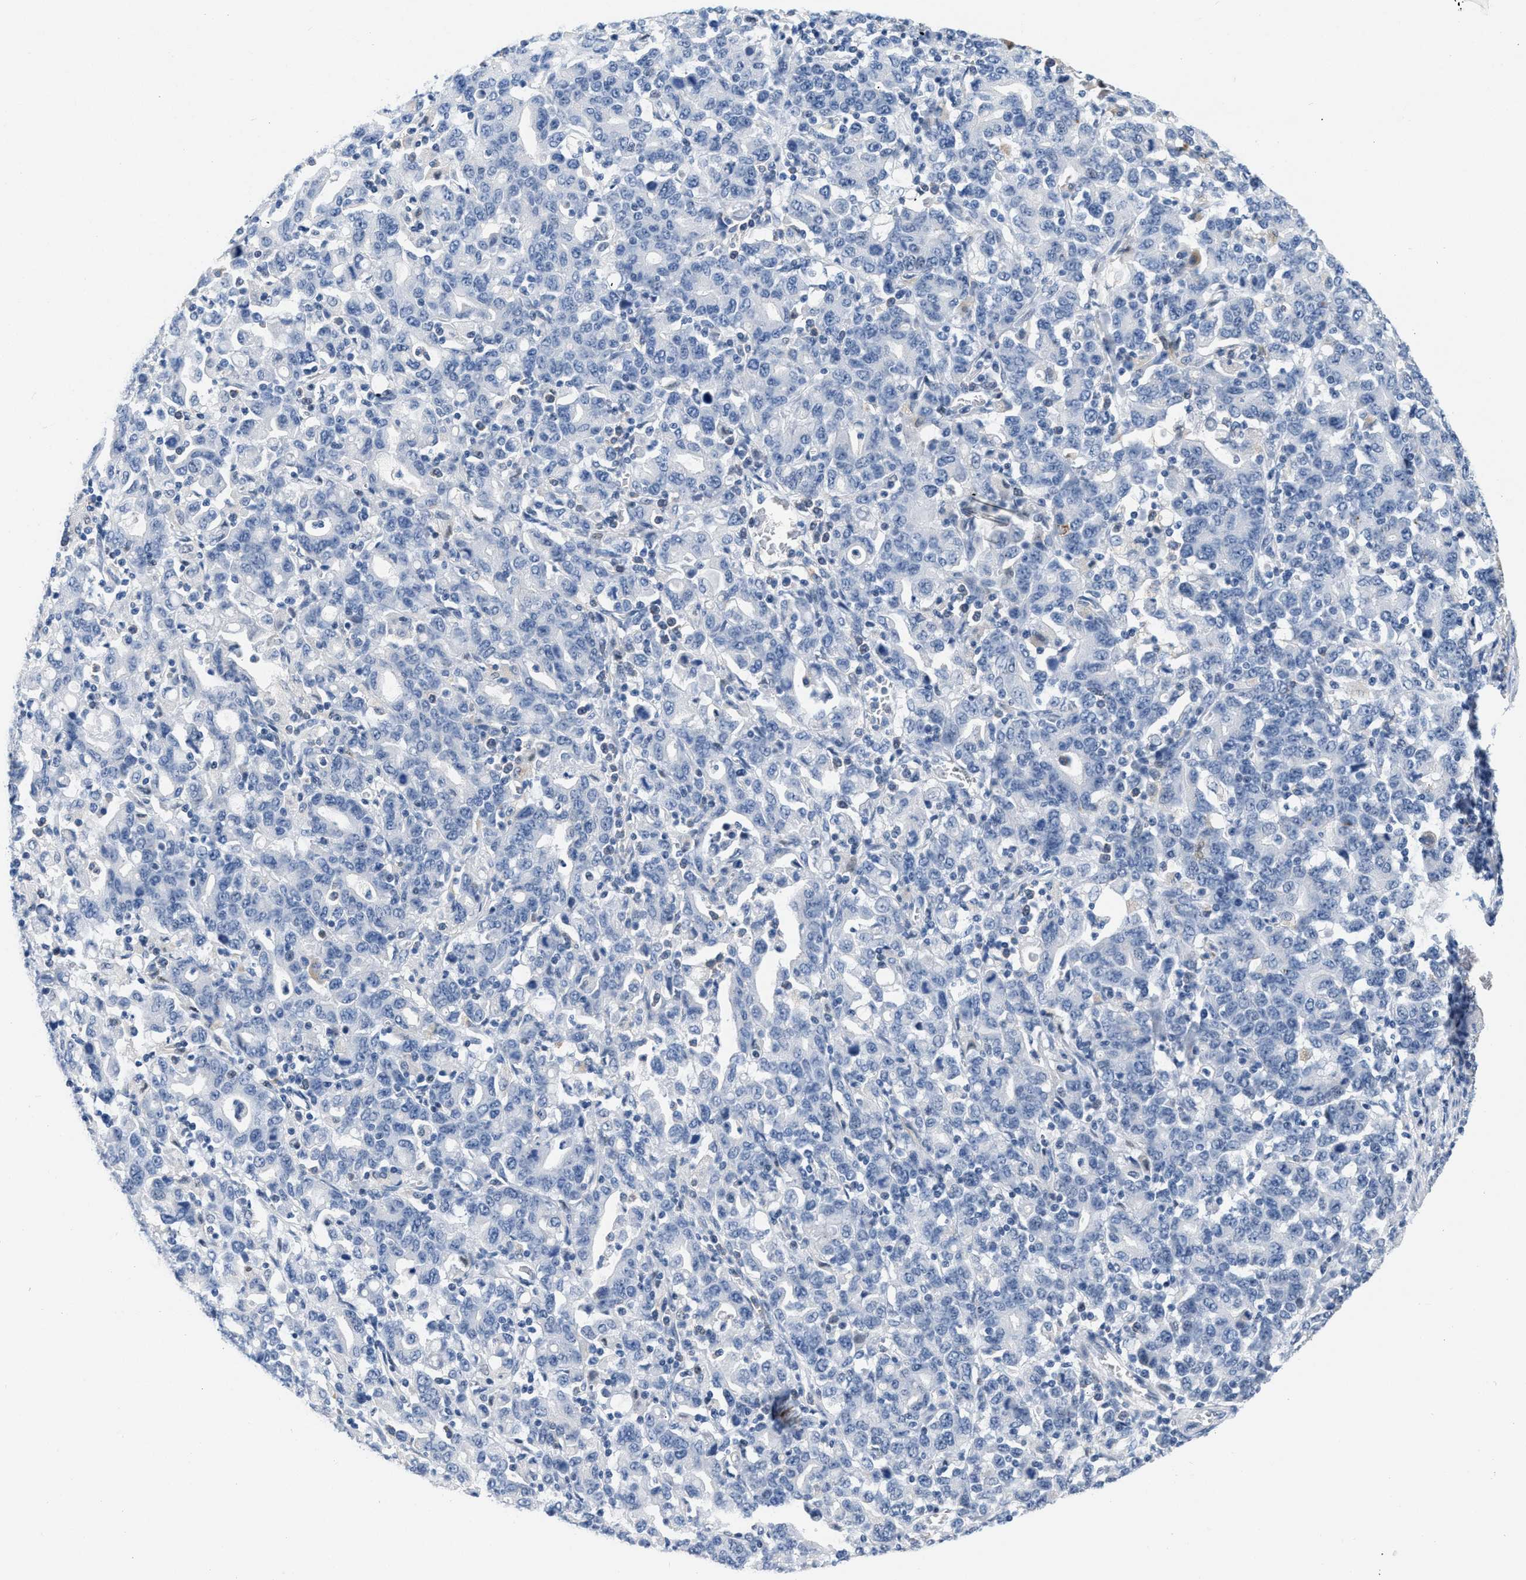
{"staining": {"intensity": "negative", "quantity": "none", "location": "none"}, "tissue": "stomach cancer", "cell_type": "Tumor cells", "image_type": "cancer", "snomed": [{"axis": "morphology", "description": "Adenocarcinoma, NOS"}, {"axis": "topography", "description": "Stomach, upper"}], "caption": "DAB immunohistochemical staining of stomach adenocarcinoma exhibits no significant staining in tumor cells. Brightfield microscopy of IHC stained with DAB (3,3'-diaminobenzidine) (brown) and hematoxylin (blue), captured at high magnification.", "gene": "BOLL", "patient": {"sex": "male", "age": 69}}